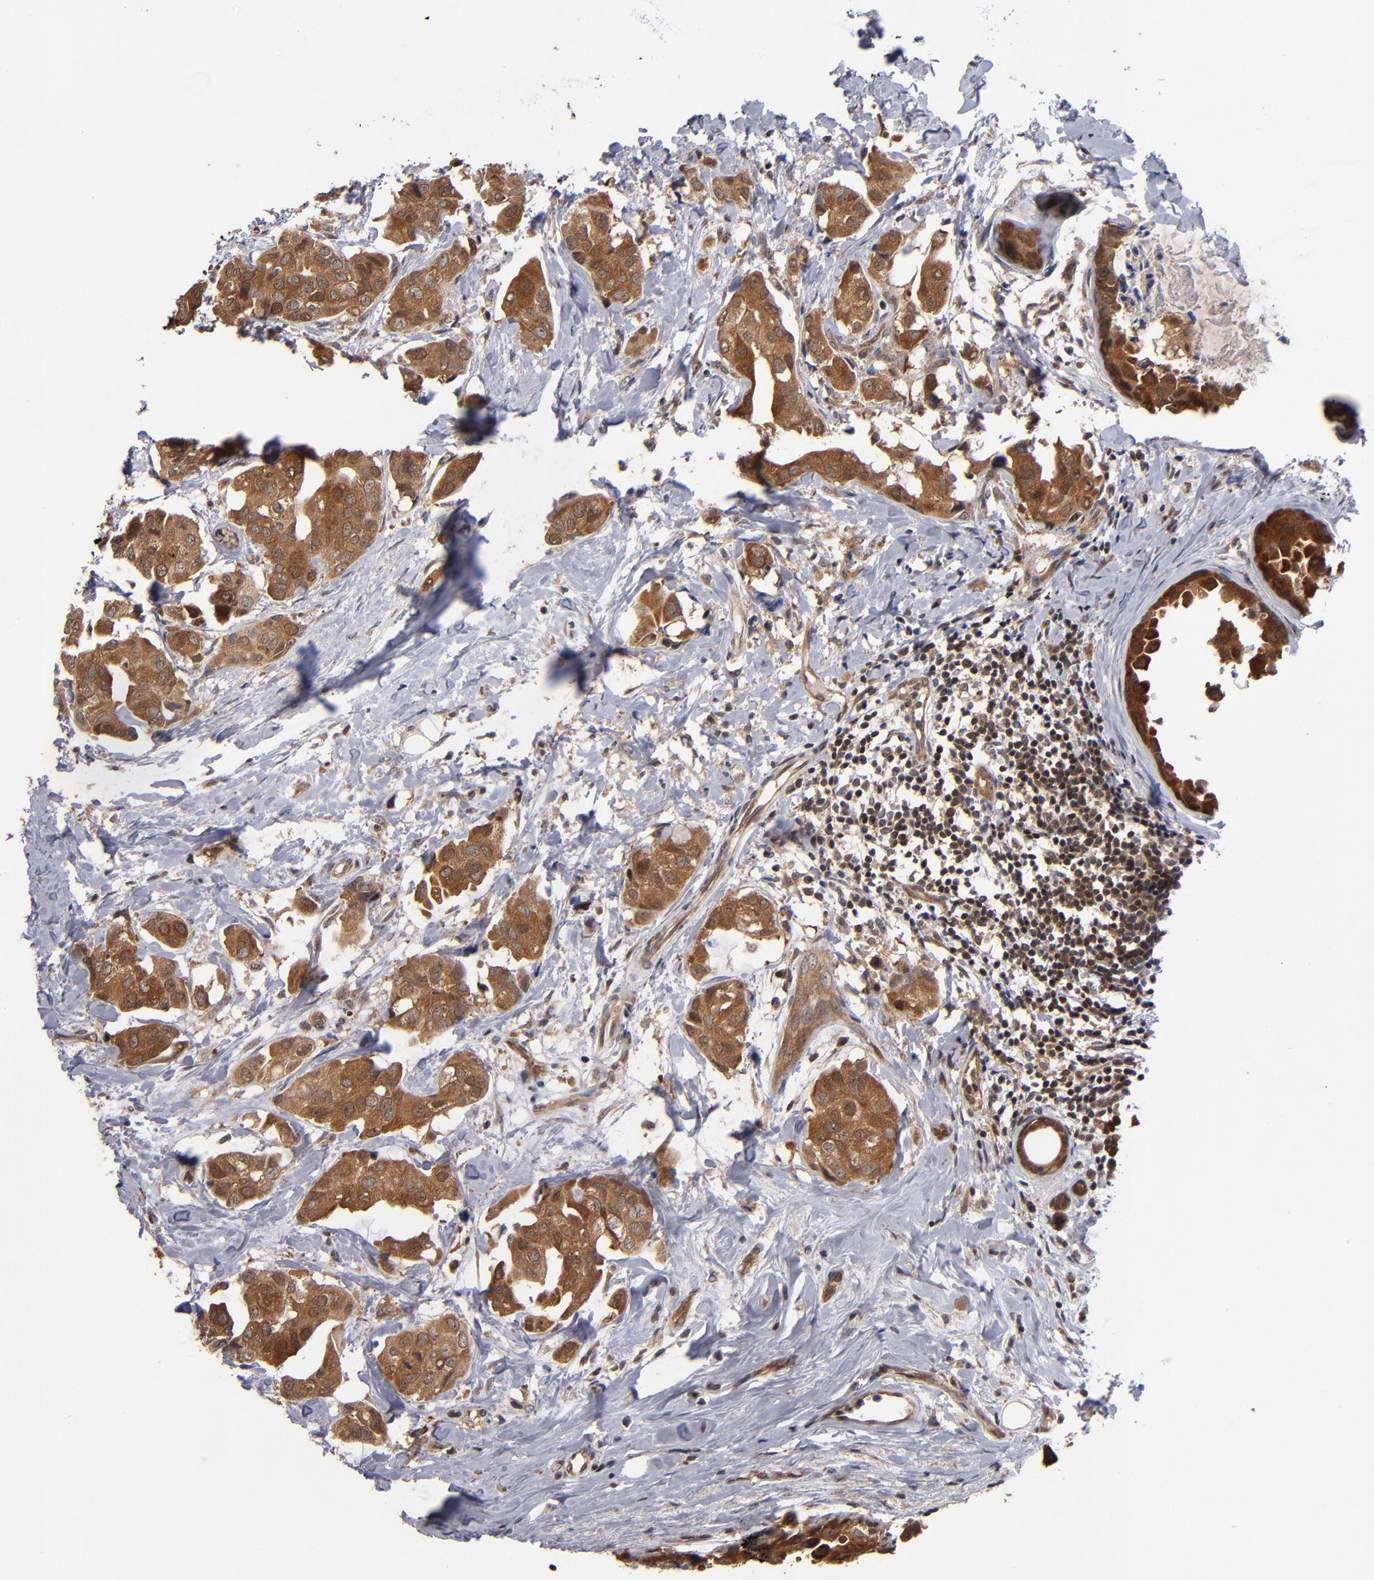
{"staining": {"intensity": "strong", "quantity": ">75%", "location": "cytoplasmic/membranous"}, "tissue": "breast cancer", "cell_type": "Tumor cells", "image_type": "cancer", "snomed": [{"axis": "morphology", "description": "Duct carcinoma"}, {"axis": "topography", "description": "Breast"}], "caption": "Breast invasive ductal carcinoma tissue reveals strong cytoplasmic/membranous expression in approximately >75% of tumor cells, visualized by immunohistochemistry. The staining is performed using DAB brown chromogen to label protein expression. The nuclei are counter-stained blue using hematoxylin.", "gene": "ALG13", "patient": {"sex": "female", "age": 40}}